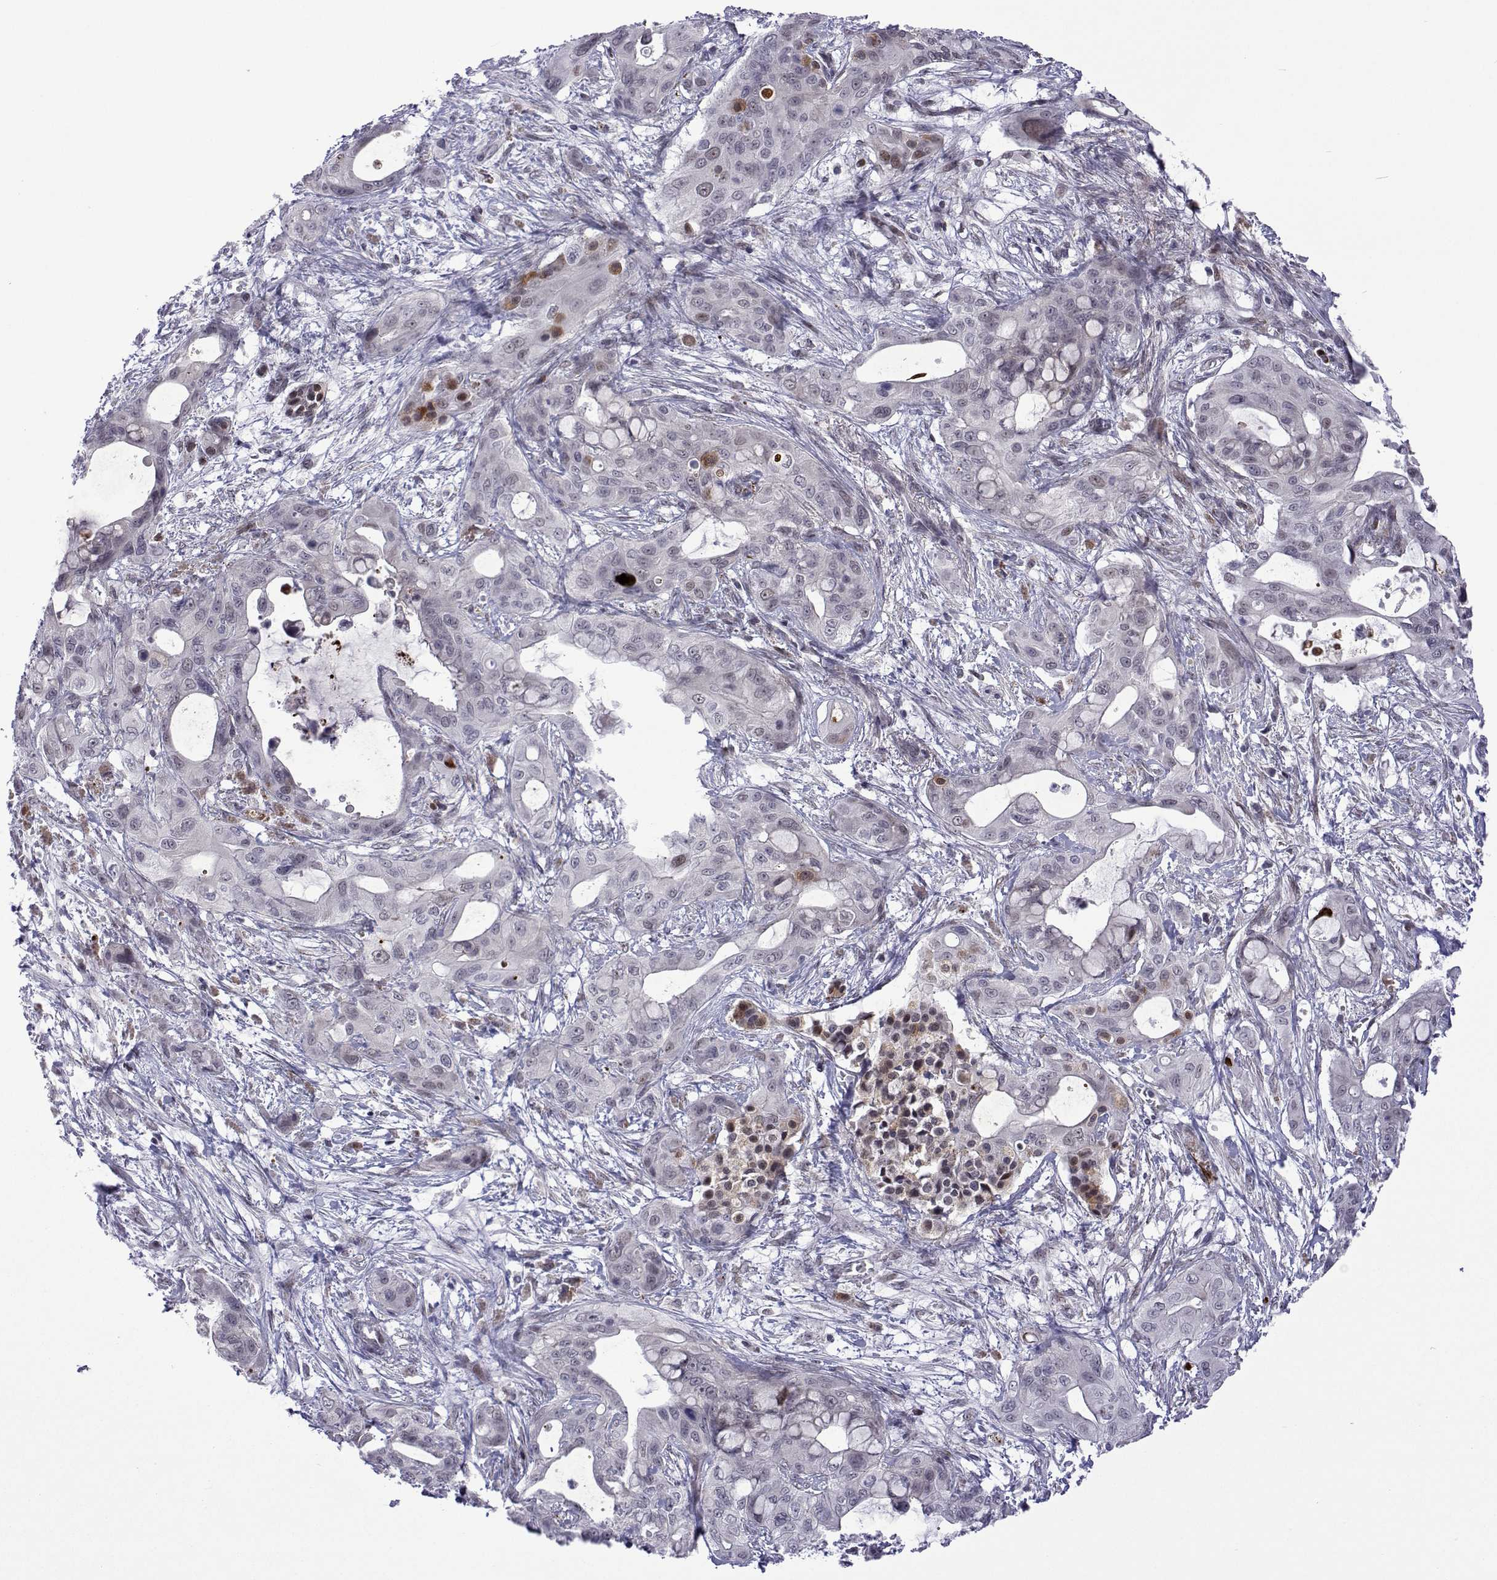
{"staining": {"intensity": "weak", "quantity": "<25%", "location": "nuclear"}, "tissue": "pancreatic cancer", "cell_type": "Tumor cells", "image_type": "cancer", "snomed": [{"axis": "morphology", "description": "Adenocarcinoma, NOS"}, {"axis": "topography", "description": "Pancreas"}], "caption": "The IHC photomicrograph has no significant staining in tumor cells of pancreatic cancer tissue. (DAB (3,3'-diaminobenzidine) immunohistochemistry visualized using brightfield microscopy, high magnification).", "gene": "EFCAB3", "patient": {"sex": "male", "age": 71}}